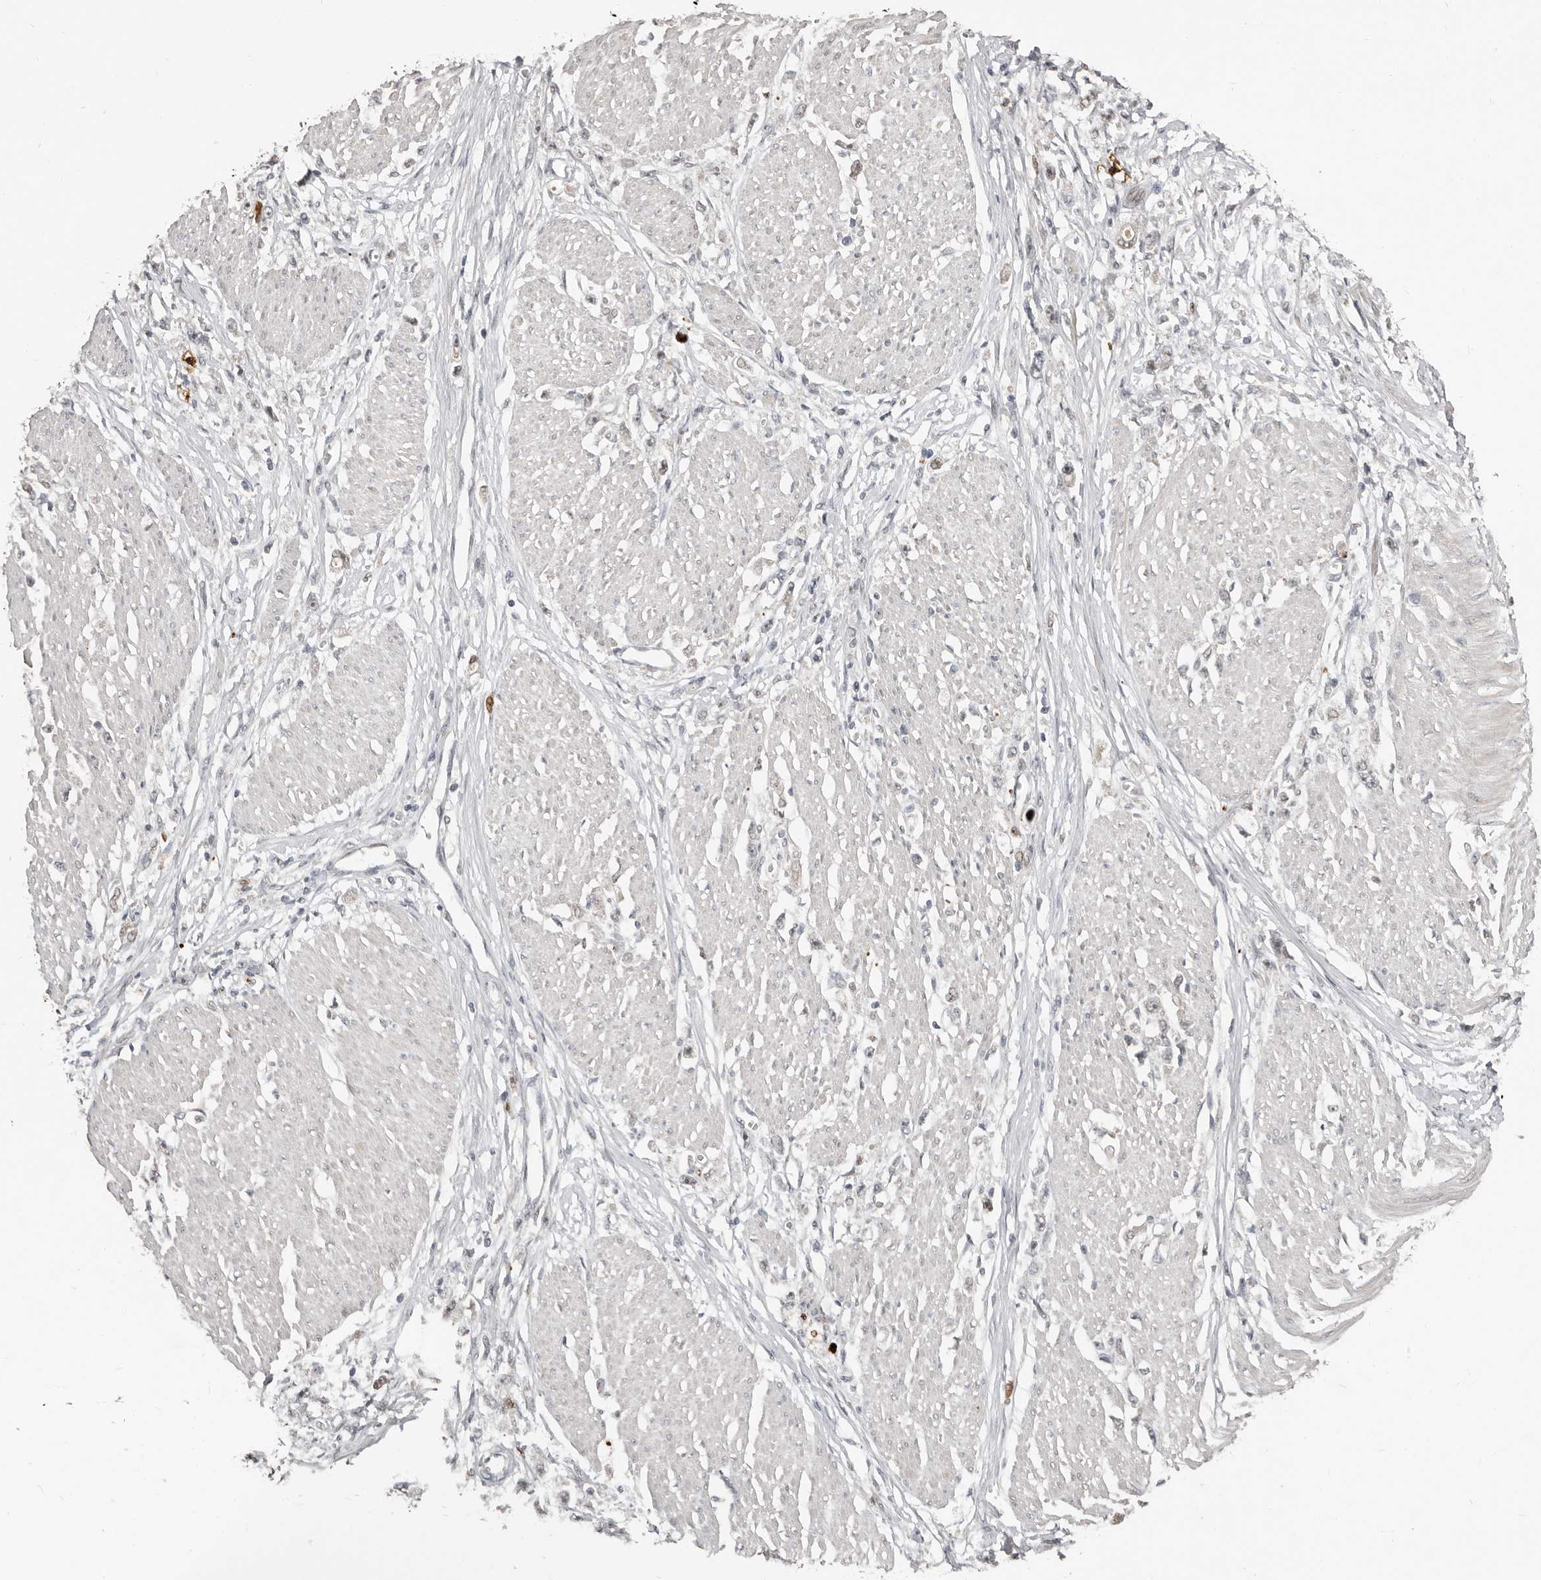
{"staining": {"intensity": "negative", "quantity": "none", "location": "none"}, "tissue": "stomach cancer", "cell_type": "Tumor cells", "image_type": "cancer", "snomed": [{"axis": "morphology", "description": "Adenocarcinoma, NOS"}, {"axis": "topography", "description": "Stomach"}], "caption": "Immunohistochemistry photomicrograph of neoplastic tissue: human stomach adenocarcinoma stained with DAB shows no significant protein expression in tumor cells. (DAB (3,3'-diaminobenzidine) IHC, high magnification).", "gene": "APOL6", "patient": {"sex": "female", "age": 59}}